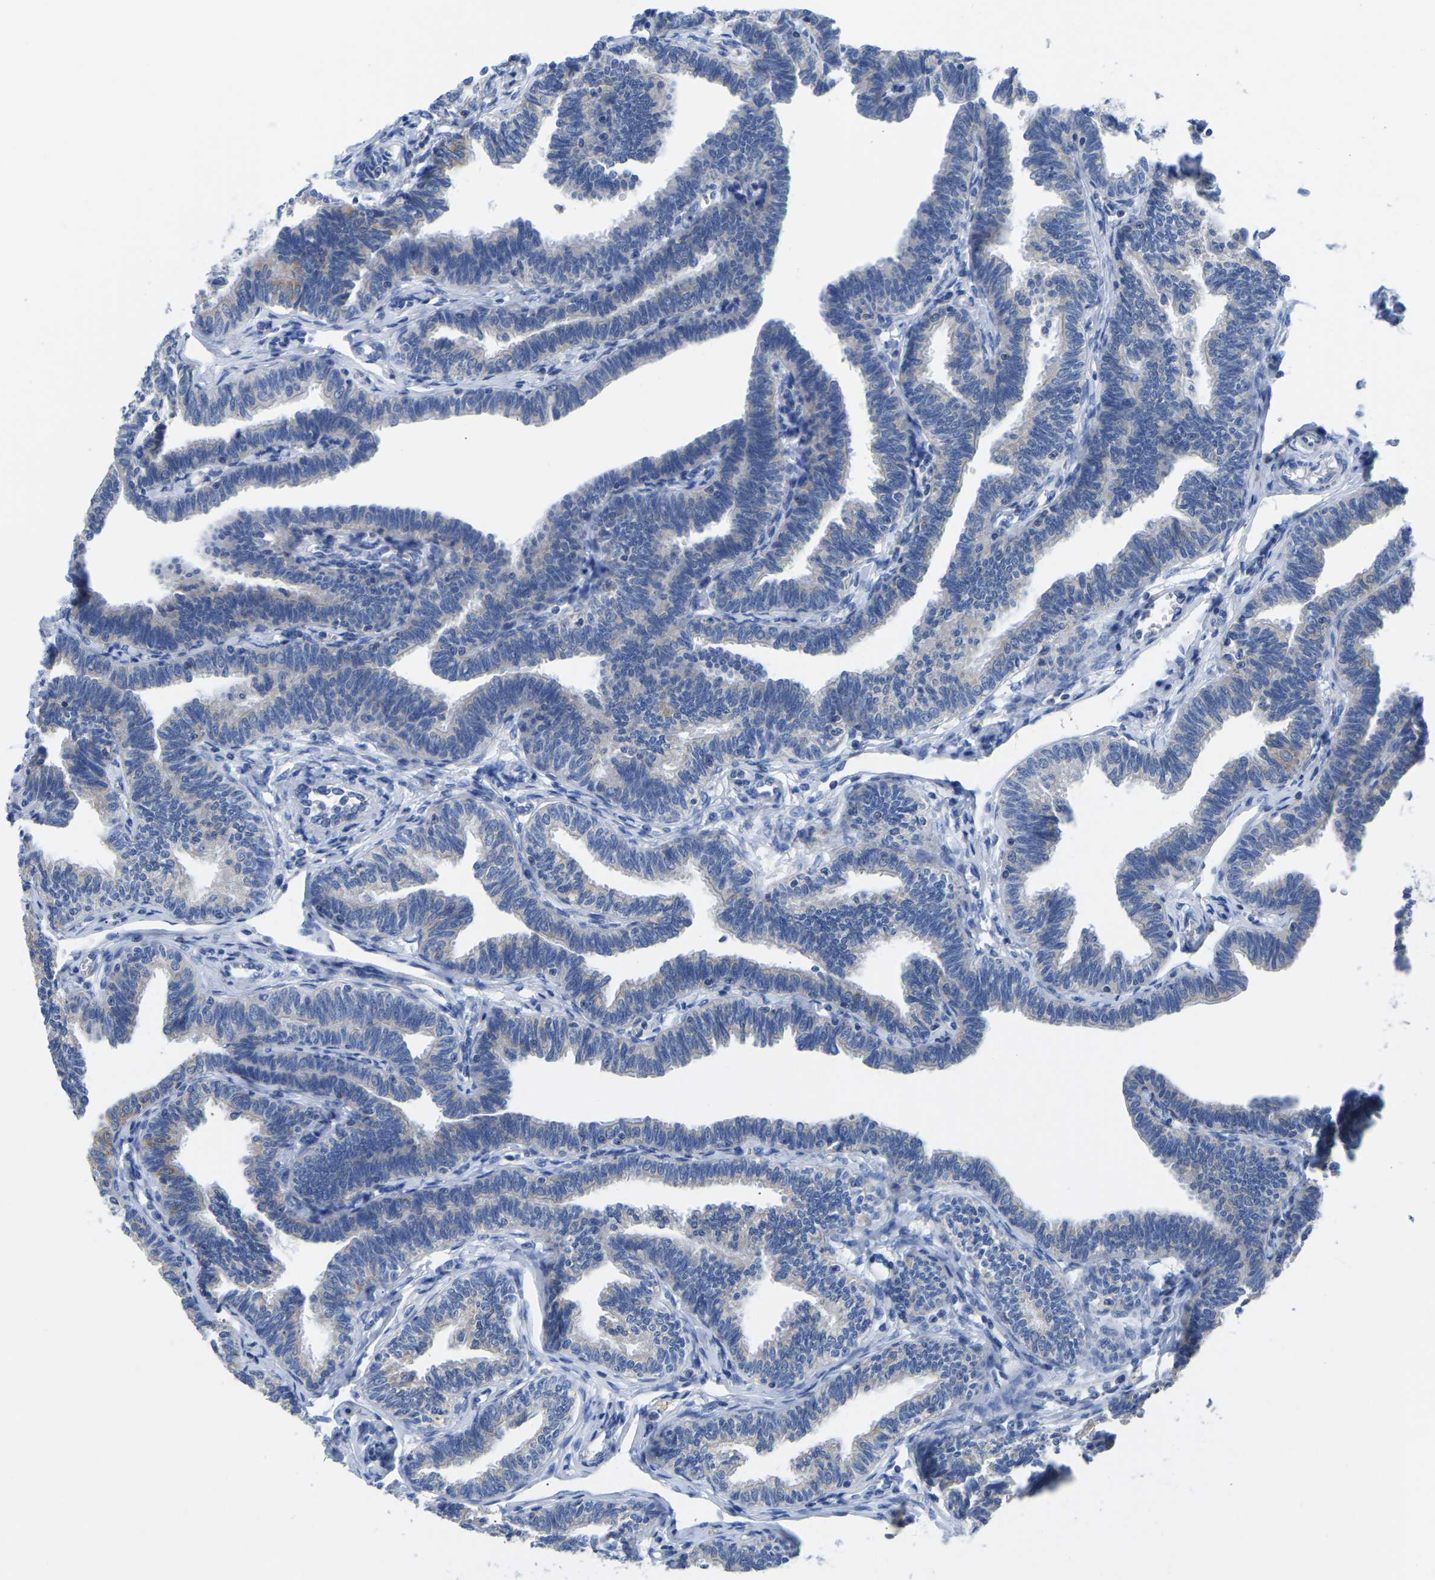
{"staining": {"intensity": "weak", "quantity": "<25%", "location": "cytoplasmic/membranous"}, "tissue": "fallopian tube", "cell_type": "Glandular cells", "image_type": "normal", "snomed": [{"axis": "morphology", "description": "Normal tissue, NOS"}, {"axis": "topography", "description": "Fallopian tube"}, {"axis": "topography", "description": "Ovary"}], "caption": "Histopathology image shows no significant protein expression in glandular cells of unremarkable fallopian tube.", "gene": "ETFA", "patient": {"sex": "female", "age": 23}}